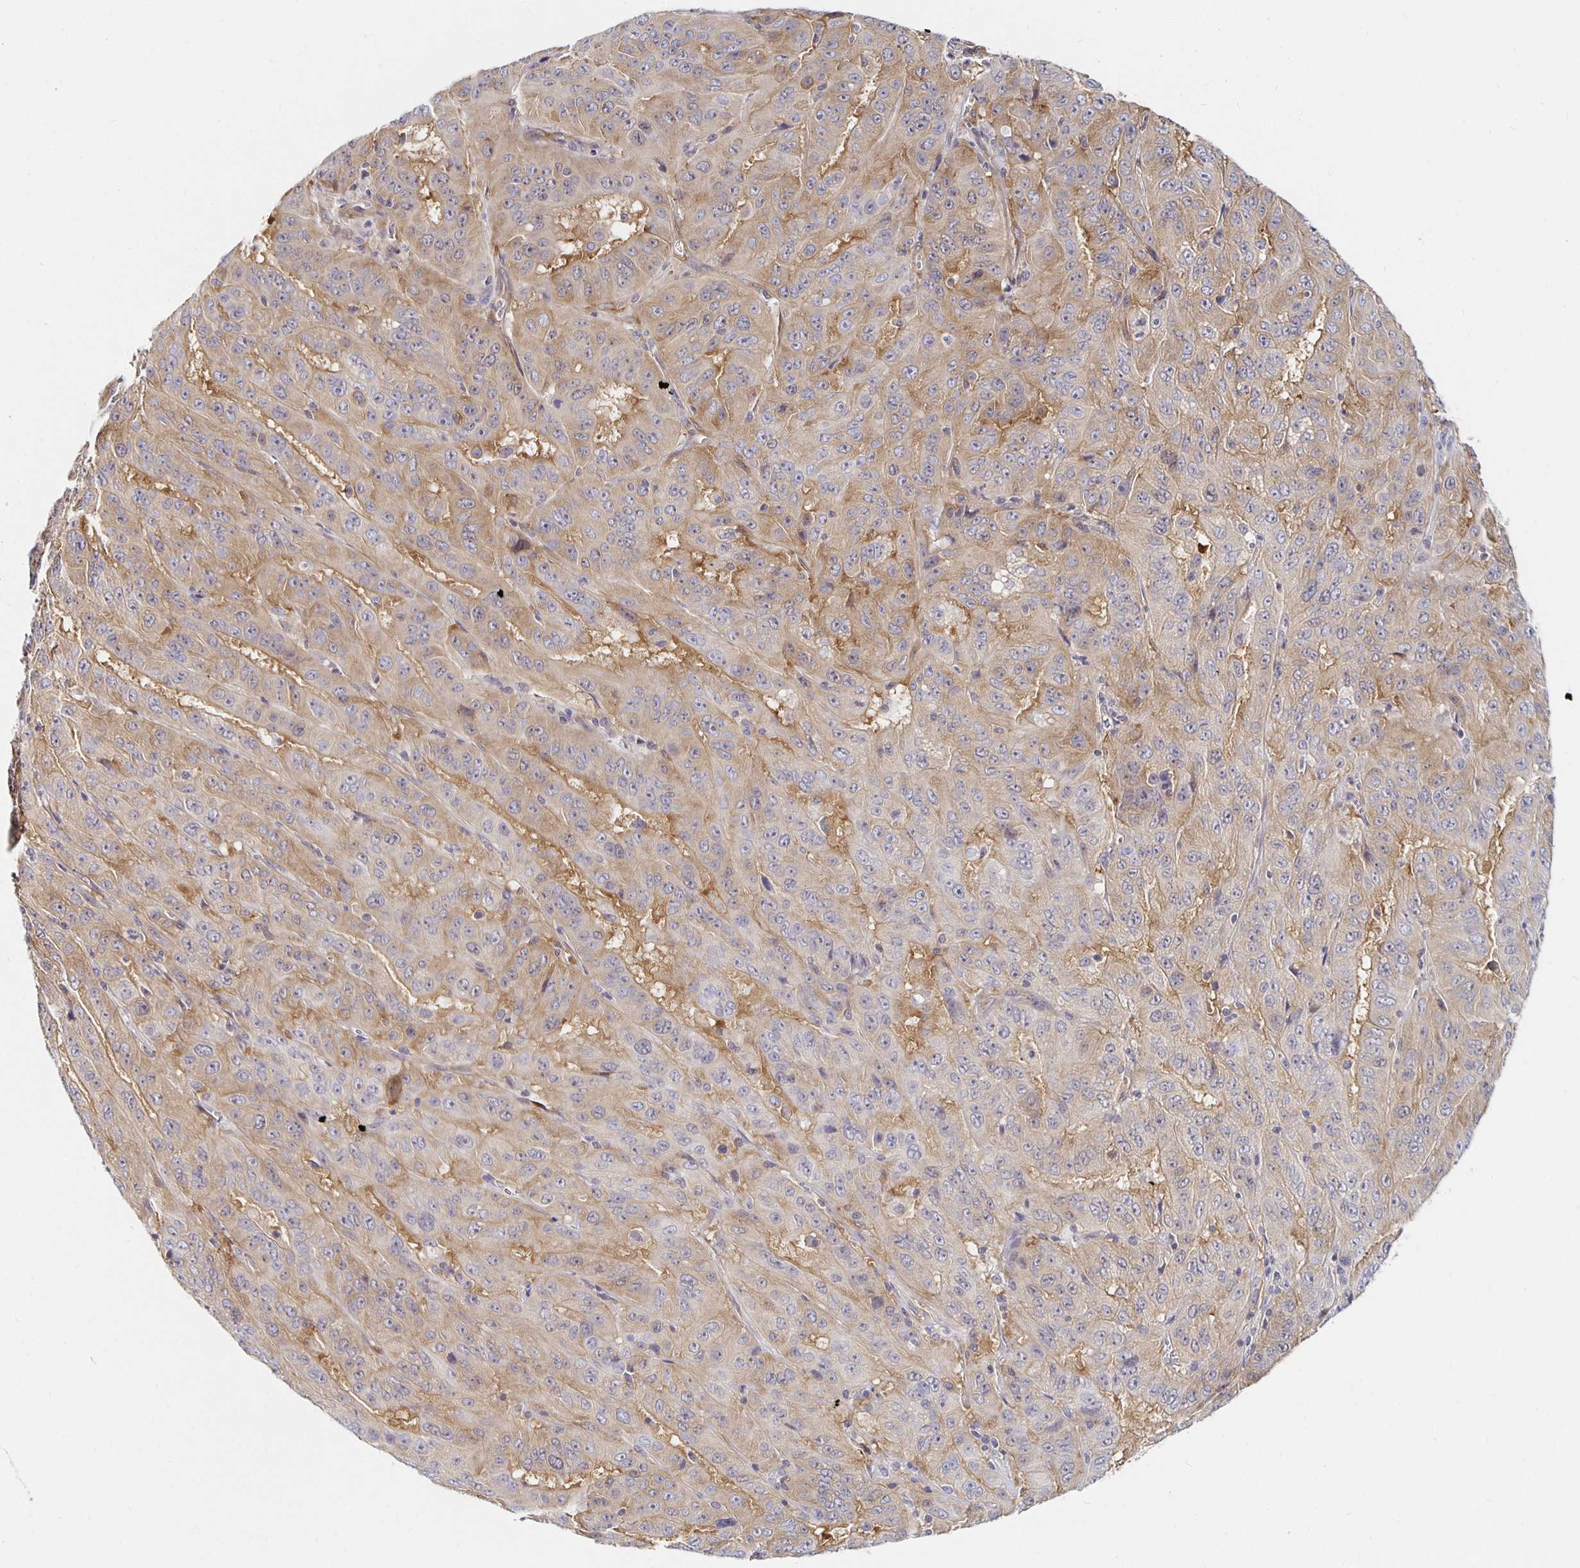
{"staining": {"intensity": "weak", "quantity": "25%-75%", "location": "cytoplasmic/membranous"}, "tissue": "pancreatic cancer", "cell_type": "Tumor cells", "image_type": "cancer", "snomed": [{"axis": "morphology", "description": "Adenocarcinoma, NOS"}, {"axis": "topography", "description": "Pancreas"}], "caption": "Pancreatic cancer (adenocarcinoma) tissue shows weak cytoplasmic/membranous positivity in approximately 25%-75% of tumor cells, visualized by immunohistochemistry.", "gene": "PDAP1", "patient": {"sex": "male", "age": 63}}